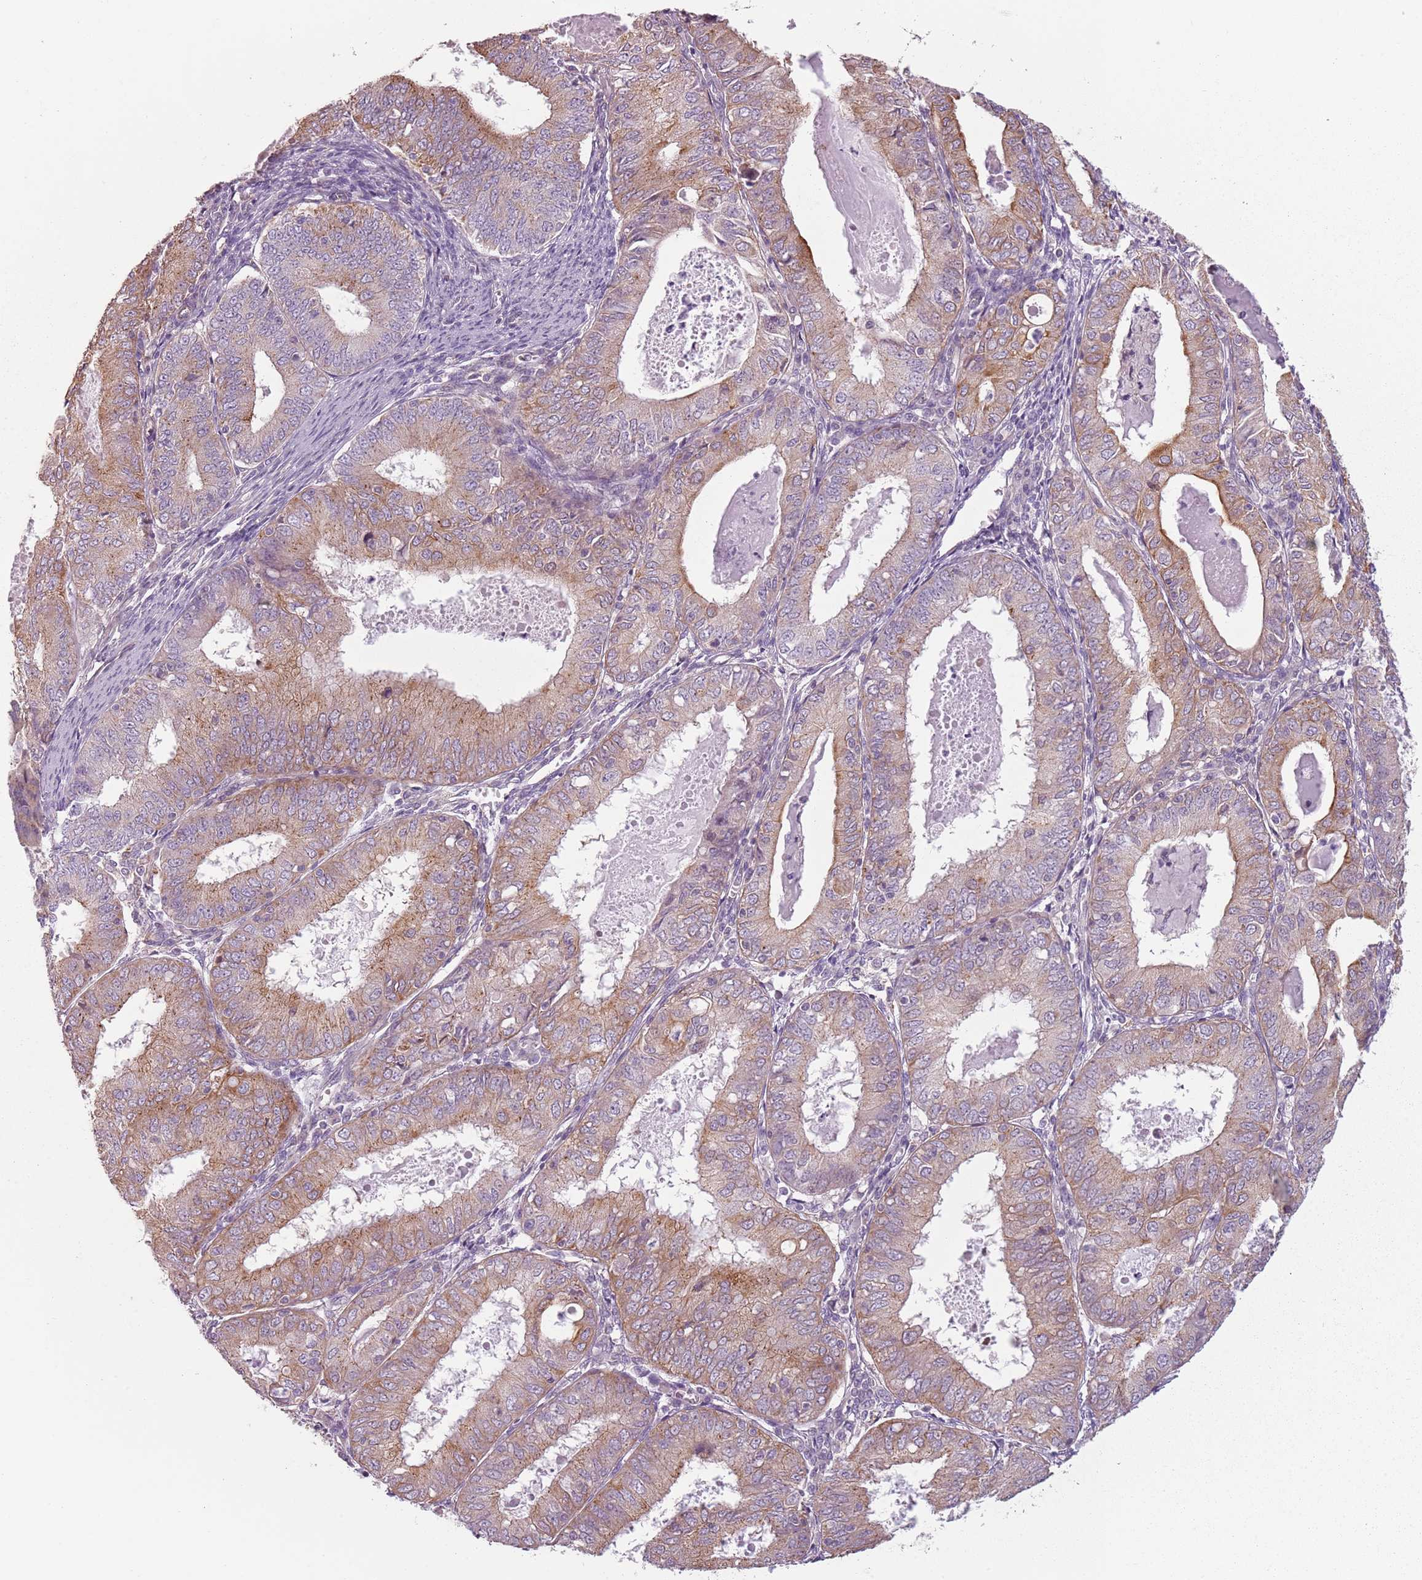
{"staining": {"intensity": "moderate", "quantity": "25%-75%", "location": "cytoplasmic/membranous"}, "tissue": "endometrial cancer", "cell_type": "Tumor cells", "image_type": "cancer", "snomed": [{"axis": "morphology", "description": "Adenocarcinoma, NOS"}, {"axis": "topography", "description": "Endometrium"}], "caption": "A brown stain shows moderate cytoplasmic/membranous staining of a protein in endometrial cancer (adenocarcinoma) tumor cells. The protein of interest is stained brown, and the nuclei are stained in blue (DAB (3,3'-diaminobenzidine) IHC with brightfield microscopy, high magnification).", "gene": "TLCD2", "patient": {"sex": "female", "age": 57}}